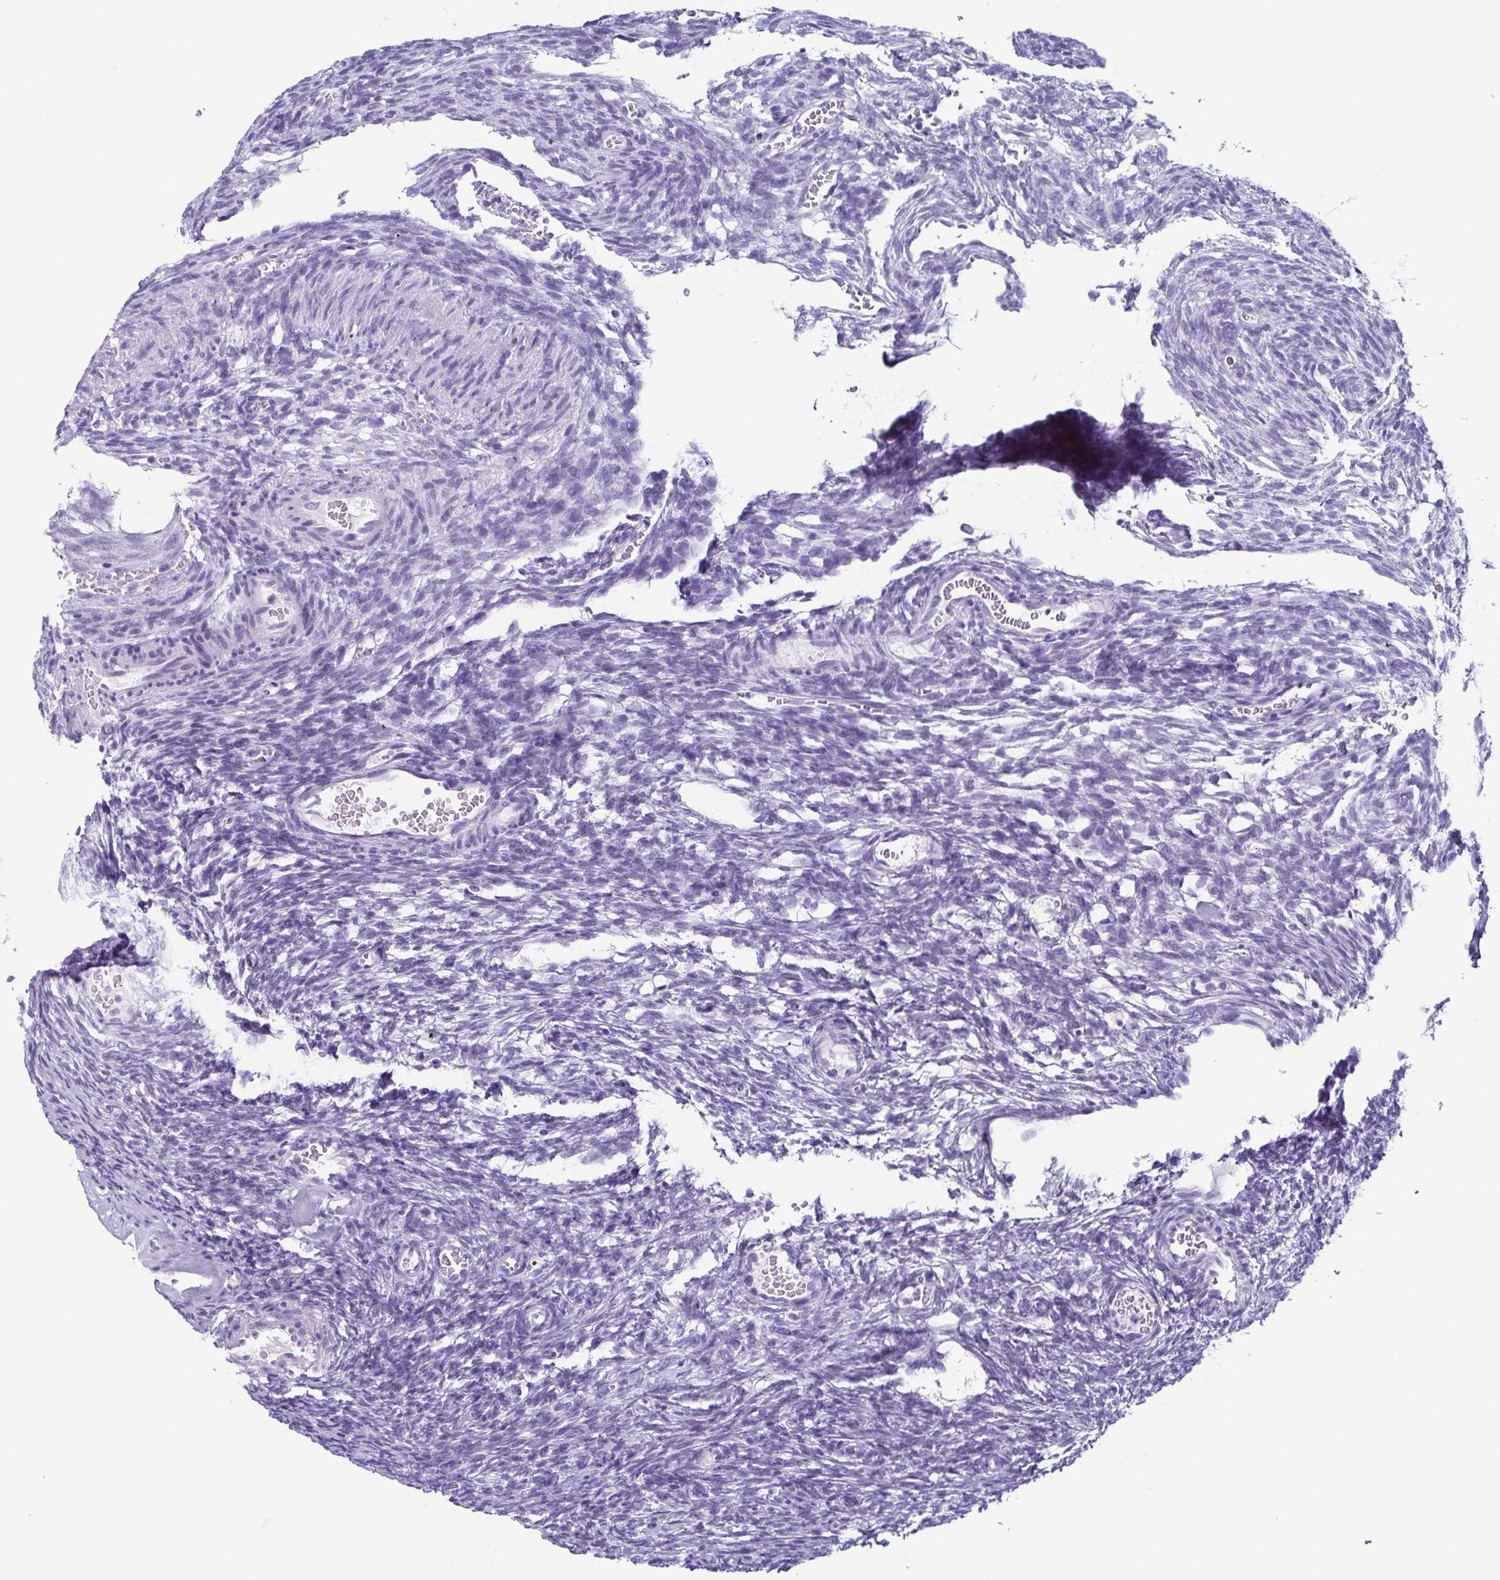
{"staining": {"intensity": "negative", "quantity": "none", "location": "none"}, "tissue": "ovary", "cell_type": "Follicle cells", "image_type": "normal", "snomed": [{"axis": "morphology", "description": "Normal tissue, NOS"}, {"axis": "topography", "description": "Ovary"}], "caption": "Protein analysis of unremarkable ovary displays no significant expression in follicle cells. (Stains: DAB (3,3'-diaminobenzidine) immunohistochemistry (IHC) with hematoxylin counter stain, Microscopy: brightfield microscopy at high magnification).", "gene": "KRT10", "patient": {"sex": "female", "age": 34}}